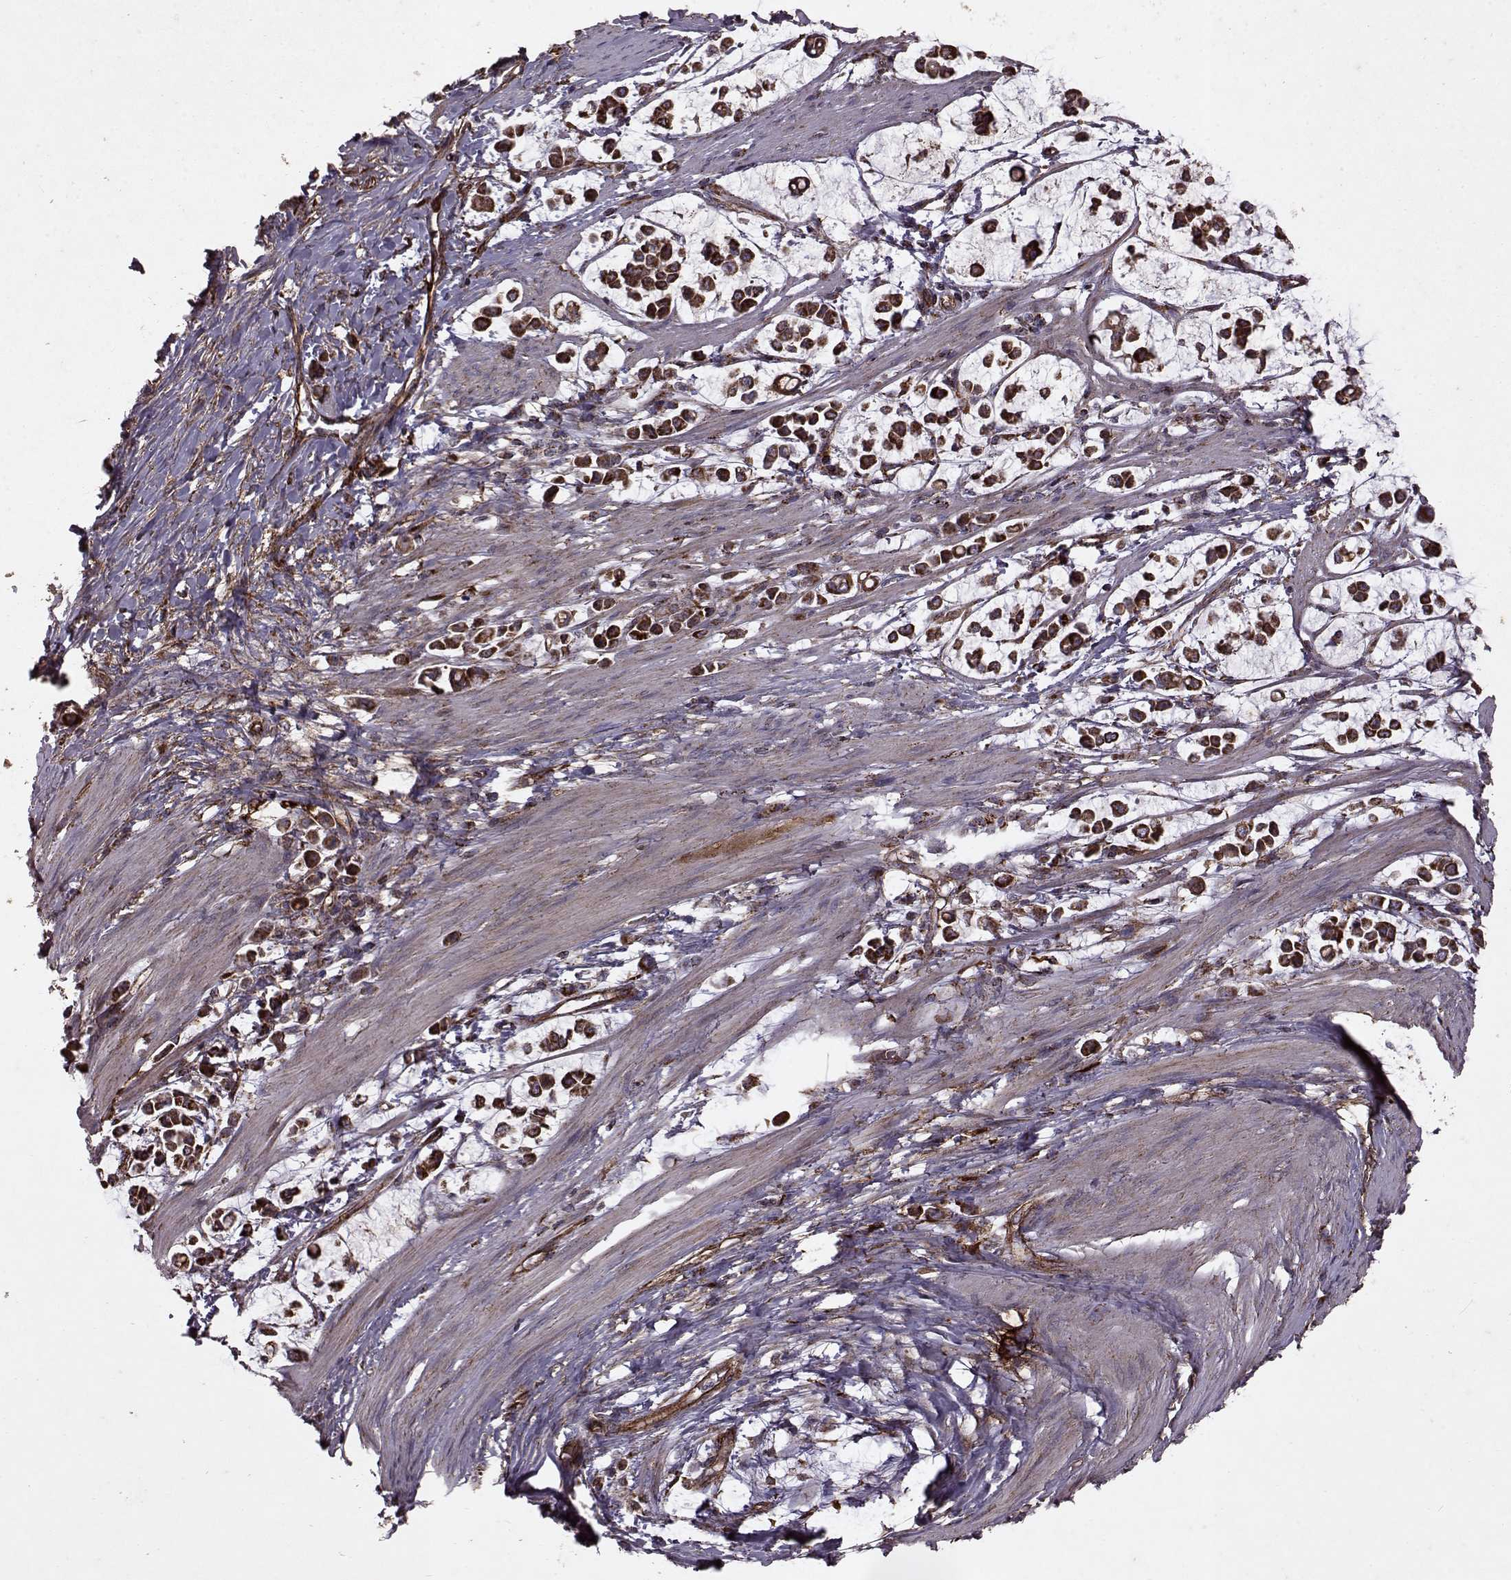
{"staining": {"intensity": "strong", "quantity": ">75%", "location": "cytoplasmic/membranous"}, "tissue": "stomach cancer", "cell_type": "Tumor cells", "image_type": "cancer", "snomed": [{"axis": "morphology", "description": "Adenocarcinoma, NOS"}, {"axis": "topography", "description": "Stomach"}], "caption": "A brown stain shows strong cytoplasmic/membranous positivity of a protein in human adenocarcinoma (stomach) tumor cells.", "gene": "FXN", "patient": {"sex": "male", "age": 82}}